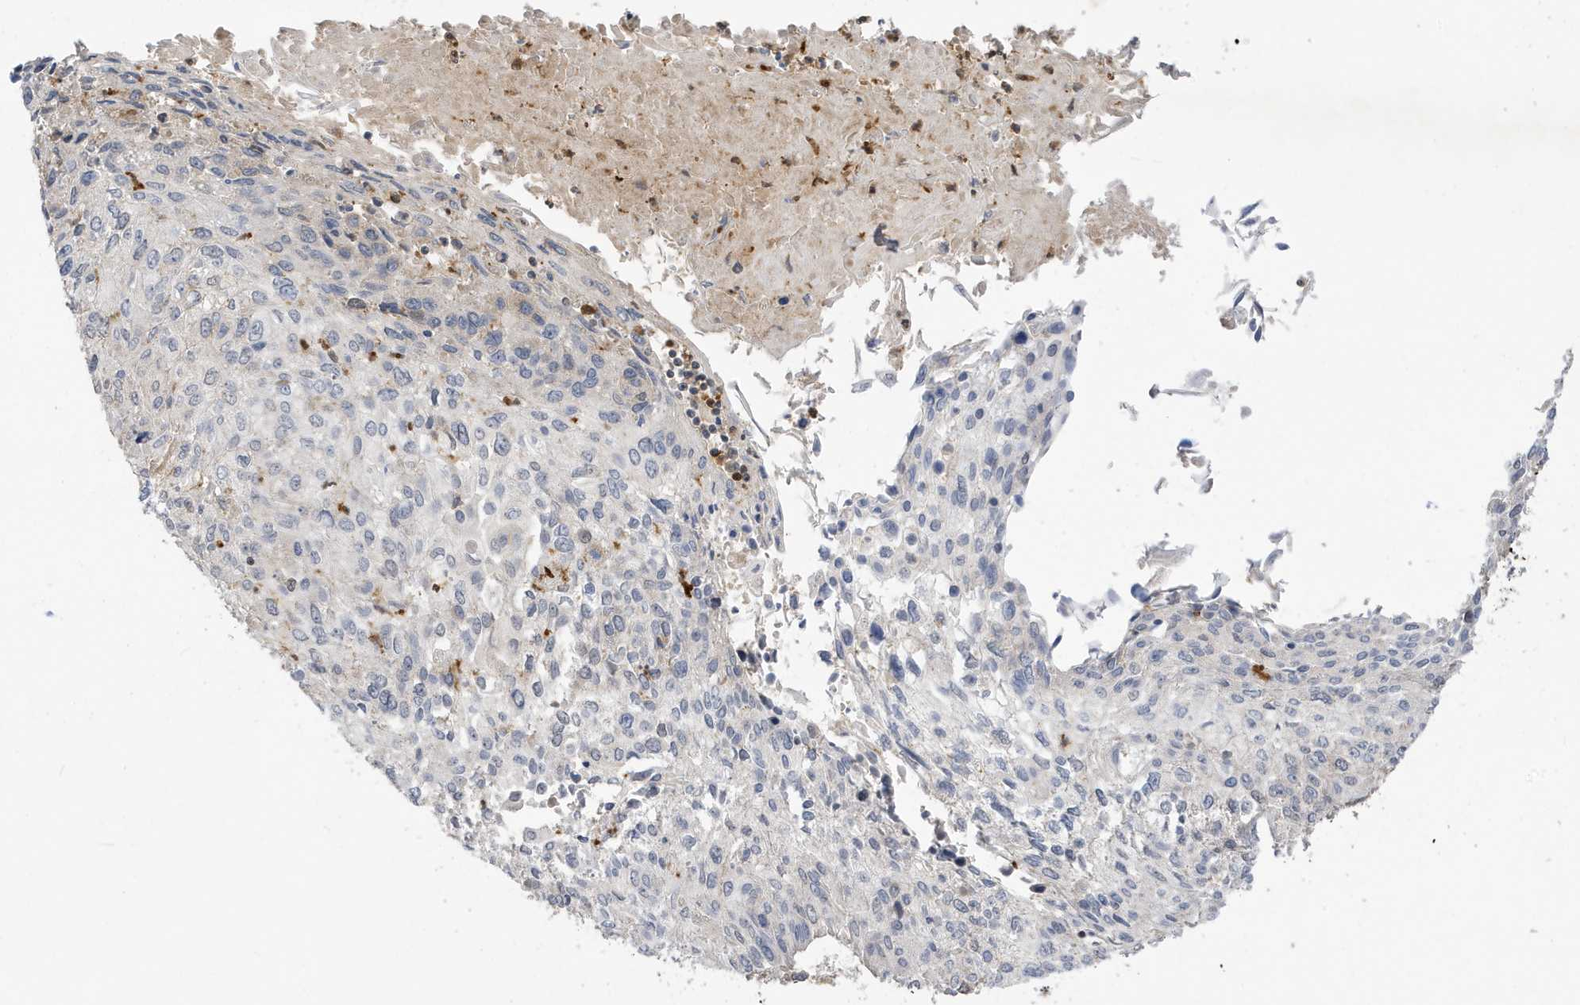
{"staining": {"intensity": "negative", "quantity": "none", "location": "none"}, "tissue": "cervical cancer", "cell_type": "Tumor cells", "image_type": "cancer", "snomed": [{"axis": "morphology", "description": "Squamous cell carcinoma, NOS"}, {"axis": "topography", "description": "Cervix"}], "caption": "Tumor cells are negative for protein expression in human cervical squamous cell carcinoma.", "gene": "TAB3", "patient": {"sex": "female", "age": 51}}